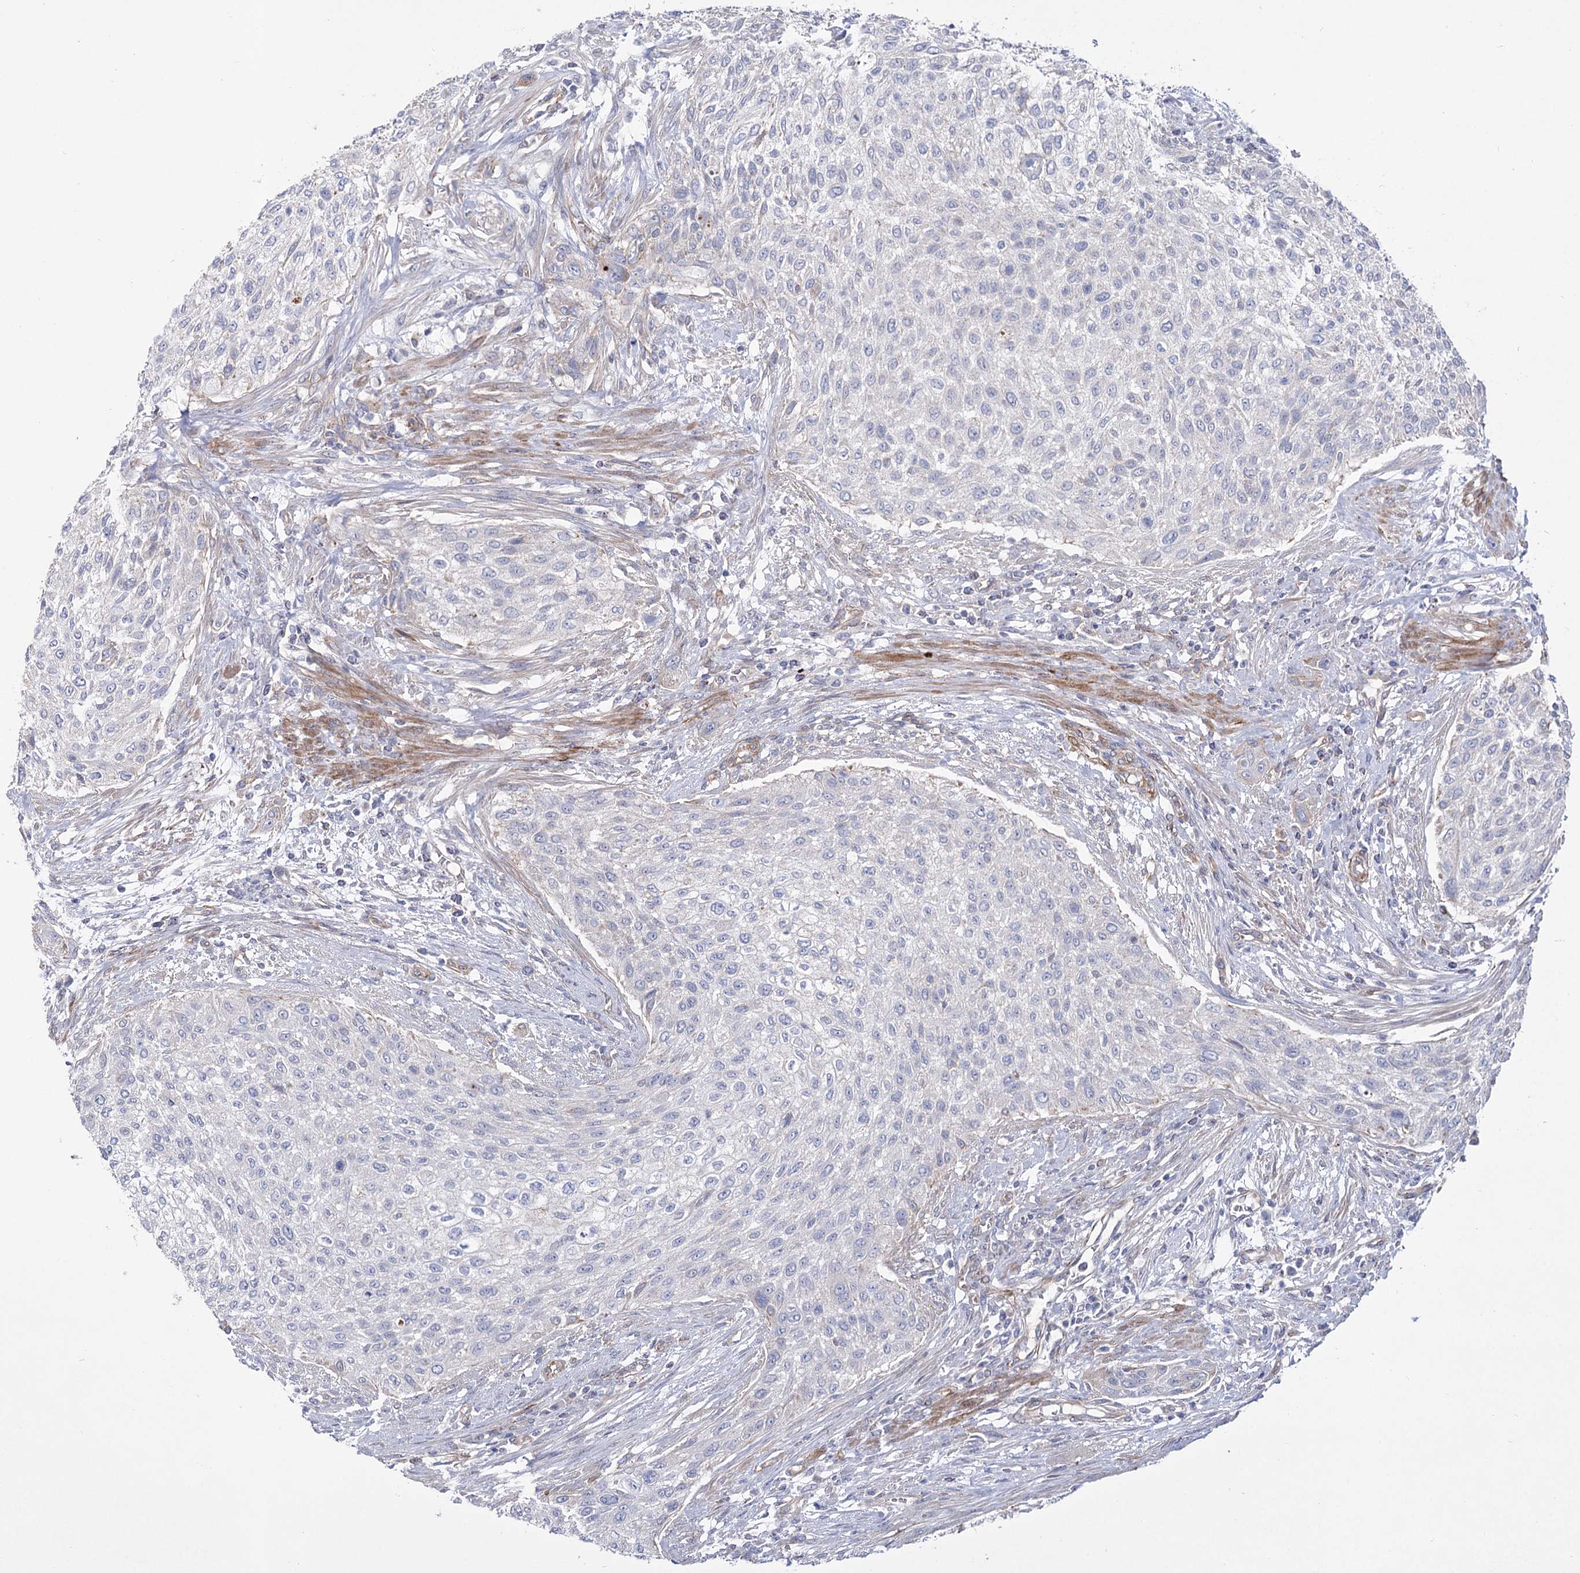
{"staining": {"intensity": "negative", "quantity": "none", "location": "none"}, "tissue": "urothelial cancer", "cell_type": "Tumor cells", "image_type": "cancer", "snomed": [{"axis": "morphology", "description": "Urothelial carcinoma, High grade"}, {"axis": "topography", "description": "Urinary bladder"}], "caption": "An IHC histopathology image of high-grade urothelial carcinoma is shown. There is no staining in tumor cells of high-grade urothelial carcinoma.", "gene": "TMEM164", "patient": {"sex": "male", "age": 35}}